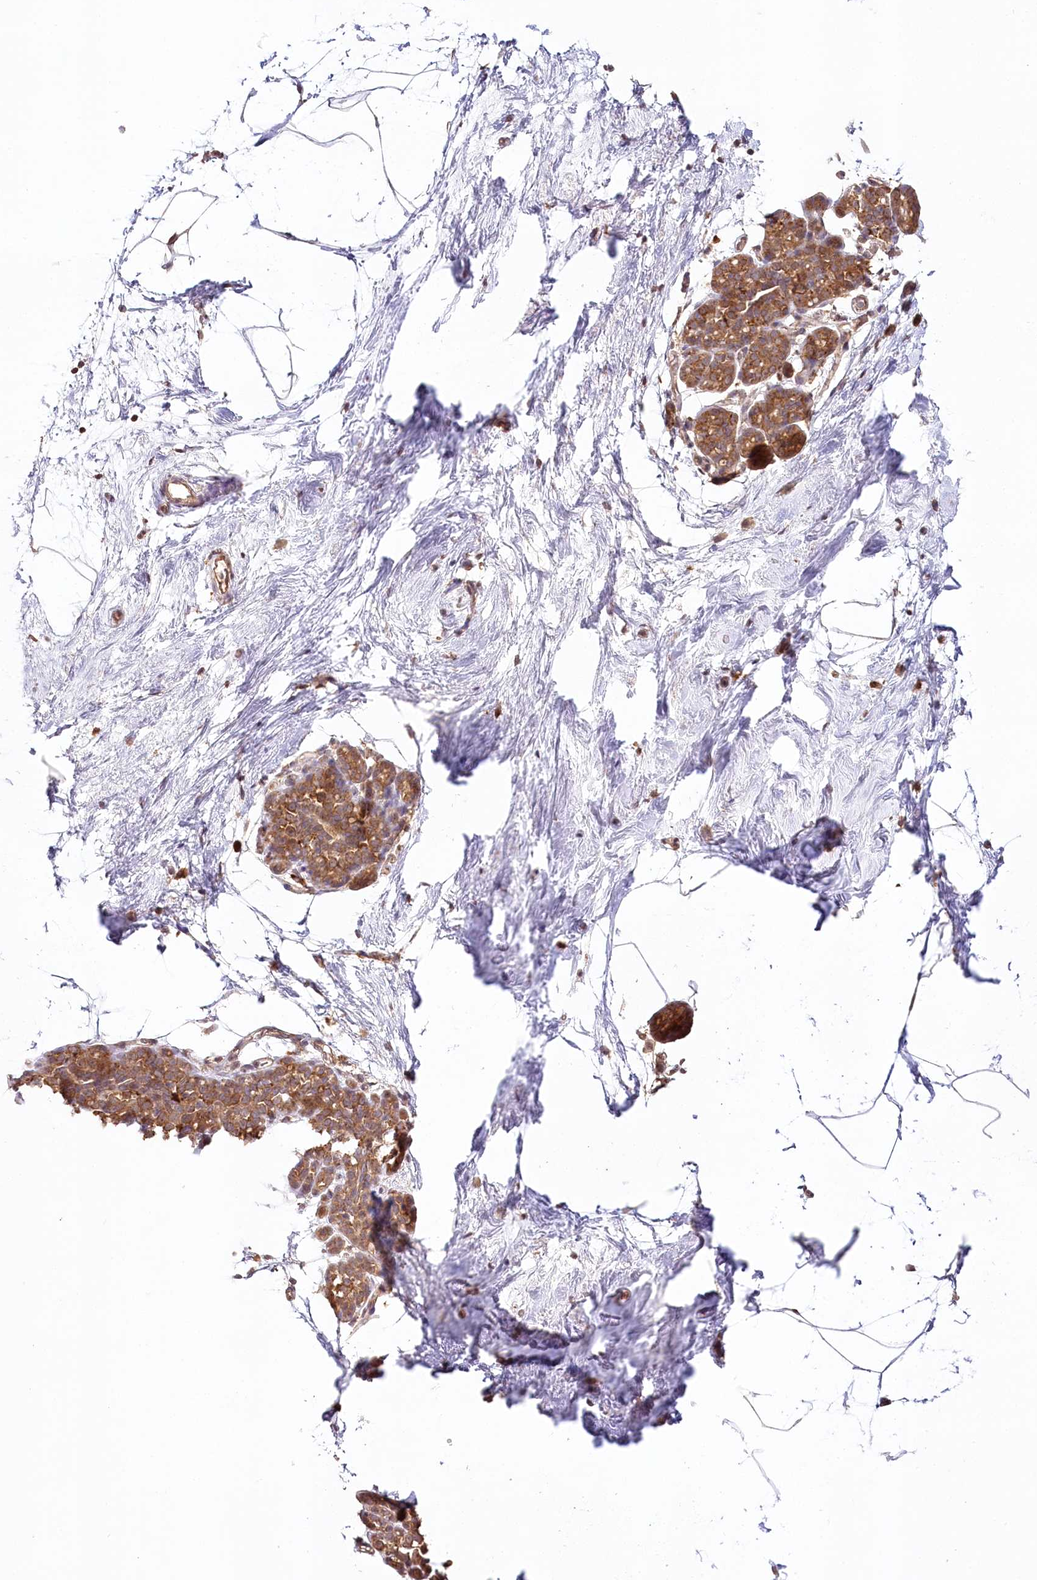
{"staining": {"intensity": "moderate", "quantity": "25%-75%", "location": "cytoplasmic/membranous"}, "tissue": "breast", "cell_type": "Adipocytes", "image_type": "normal", "snomed": [{"axis": "morphology", "description": "Normal tissue, NOS"}, {"axis": "topography", "description": "Breast"}], "caption": "Immunohistochemistry photomicrograph of normal breast: human breast stained using IHC demonstrates medium levels of moderate protein expression localized specifically in the cytoplasmic/membranous of adipocytes, appearing as a cytoplasmic/membranous brown color.", "gene": "DMXL1", "patient": {"sex": "female", "age": 62}}